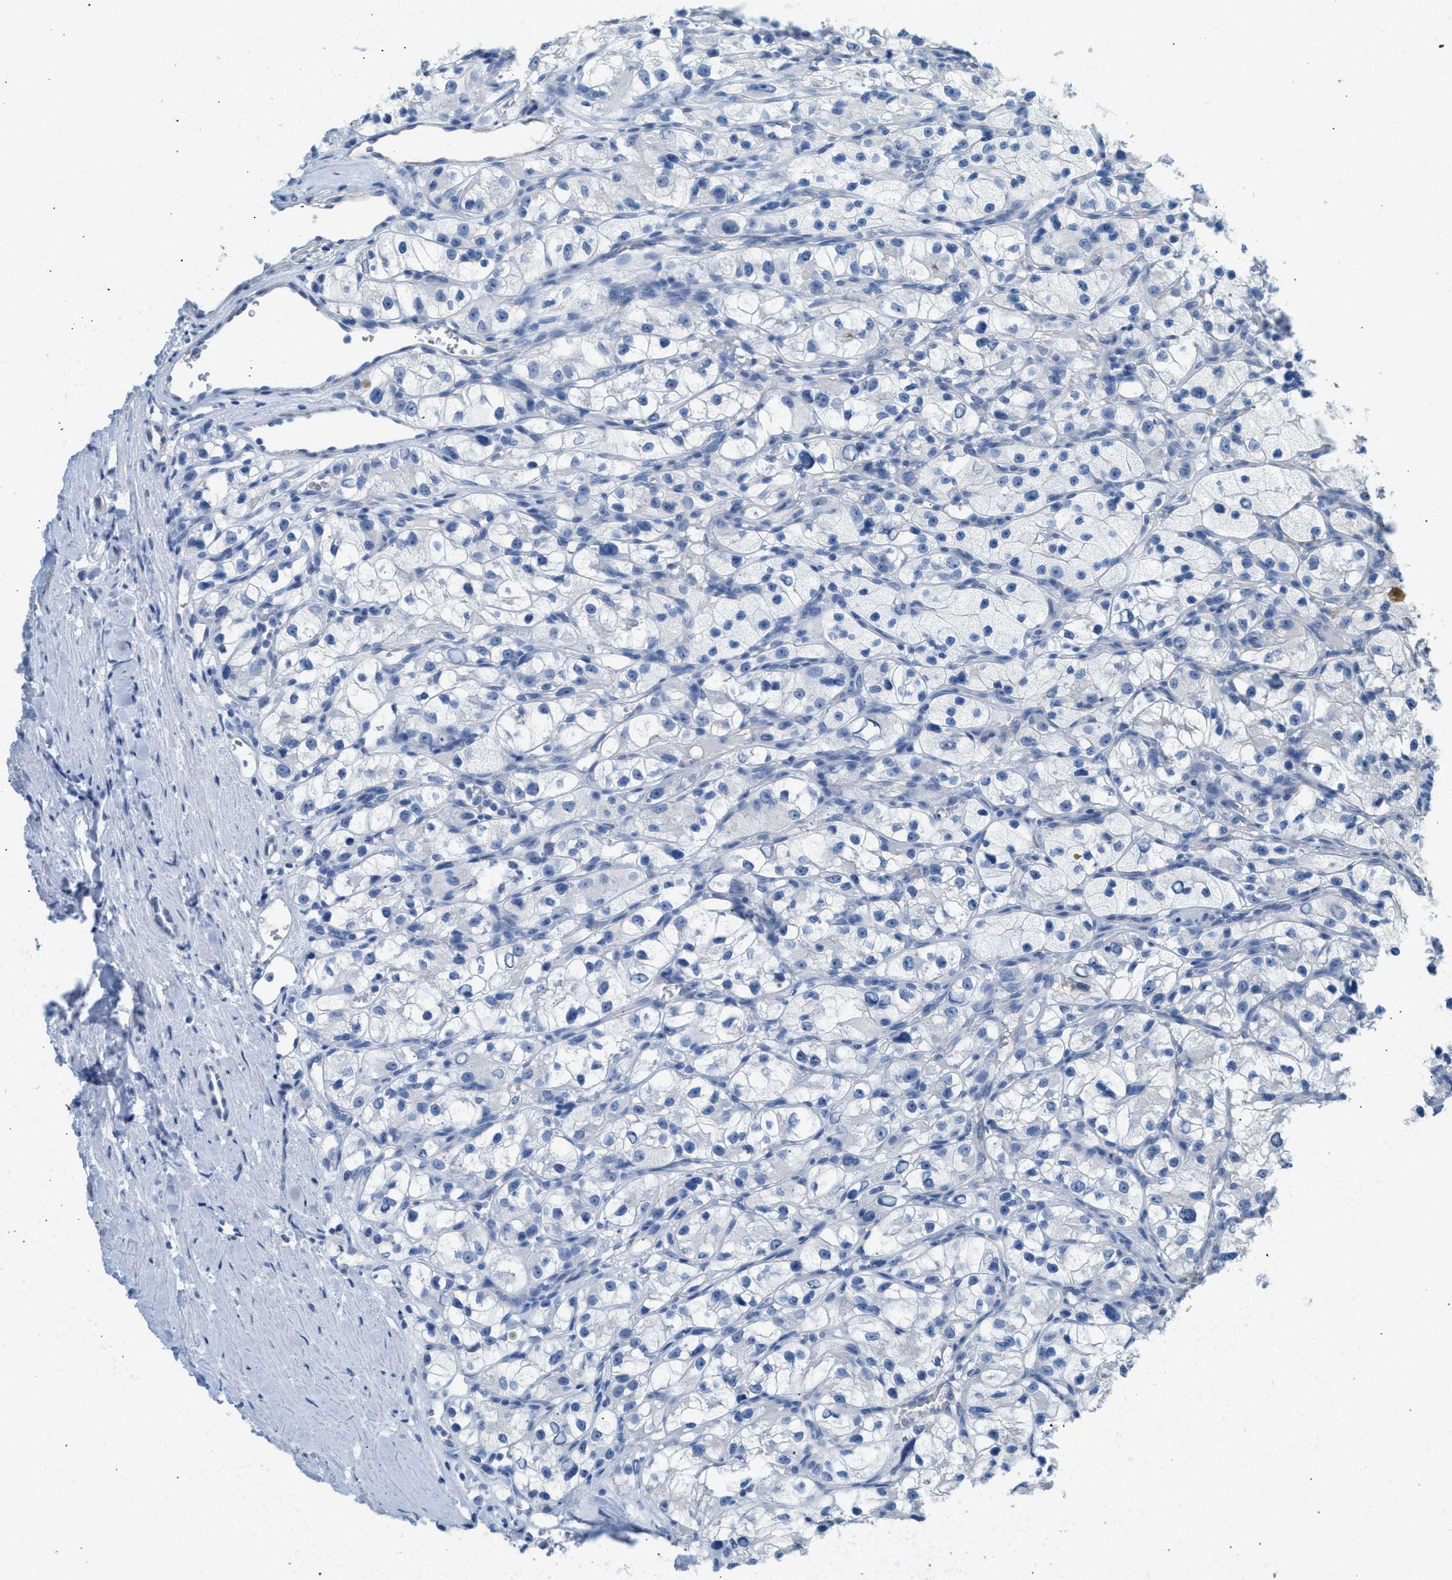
{"staining": {"intensity": "negative", "quantity": "none", "location": "none"}, "tissue": "renal cancer", "cell_type": "Tumor cells", "image_type": "cancer", "snomed": [{"axis": "morphology", "description": "Adenocarcinoma, NOS"}, {"axis": "topography", "description": "Kidney"}], "caption": "A histopathology image of renal adenocarcinoma stained for a protein demonstrates no brown staining in tumor cells.", "gene": "SPAM1", "patient": {"sex": "female", "age": 57}}